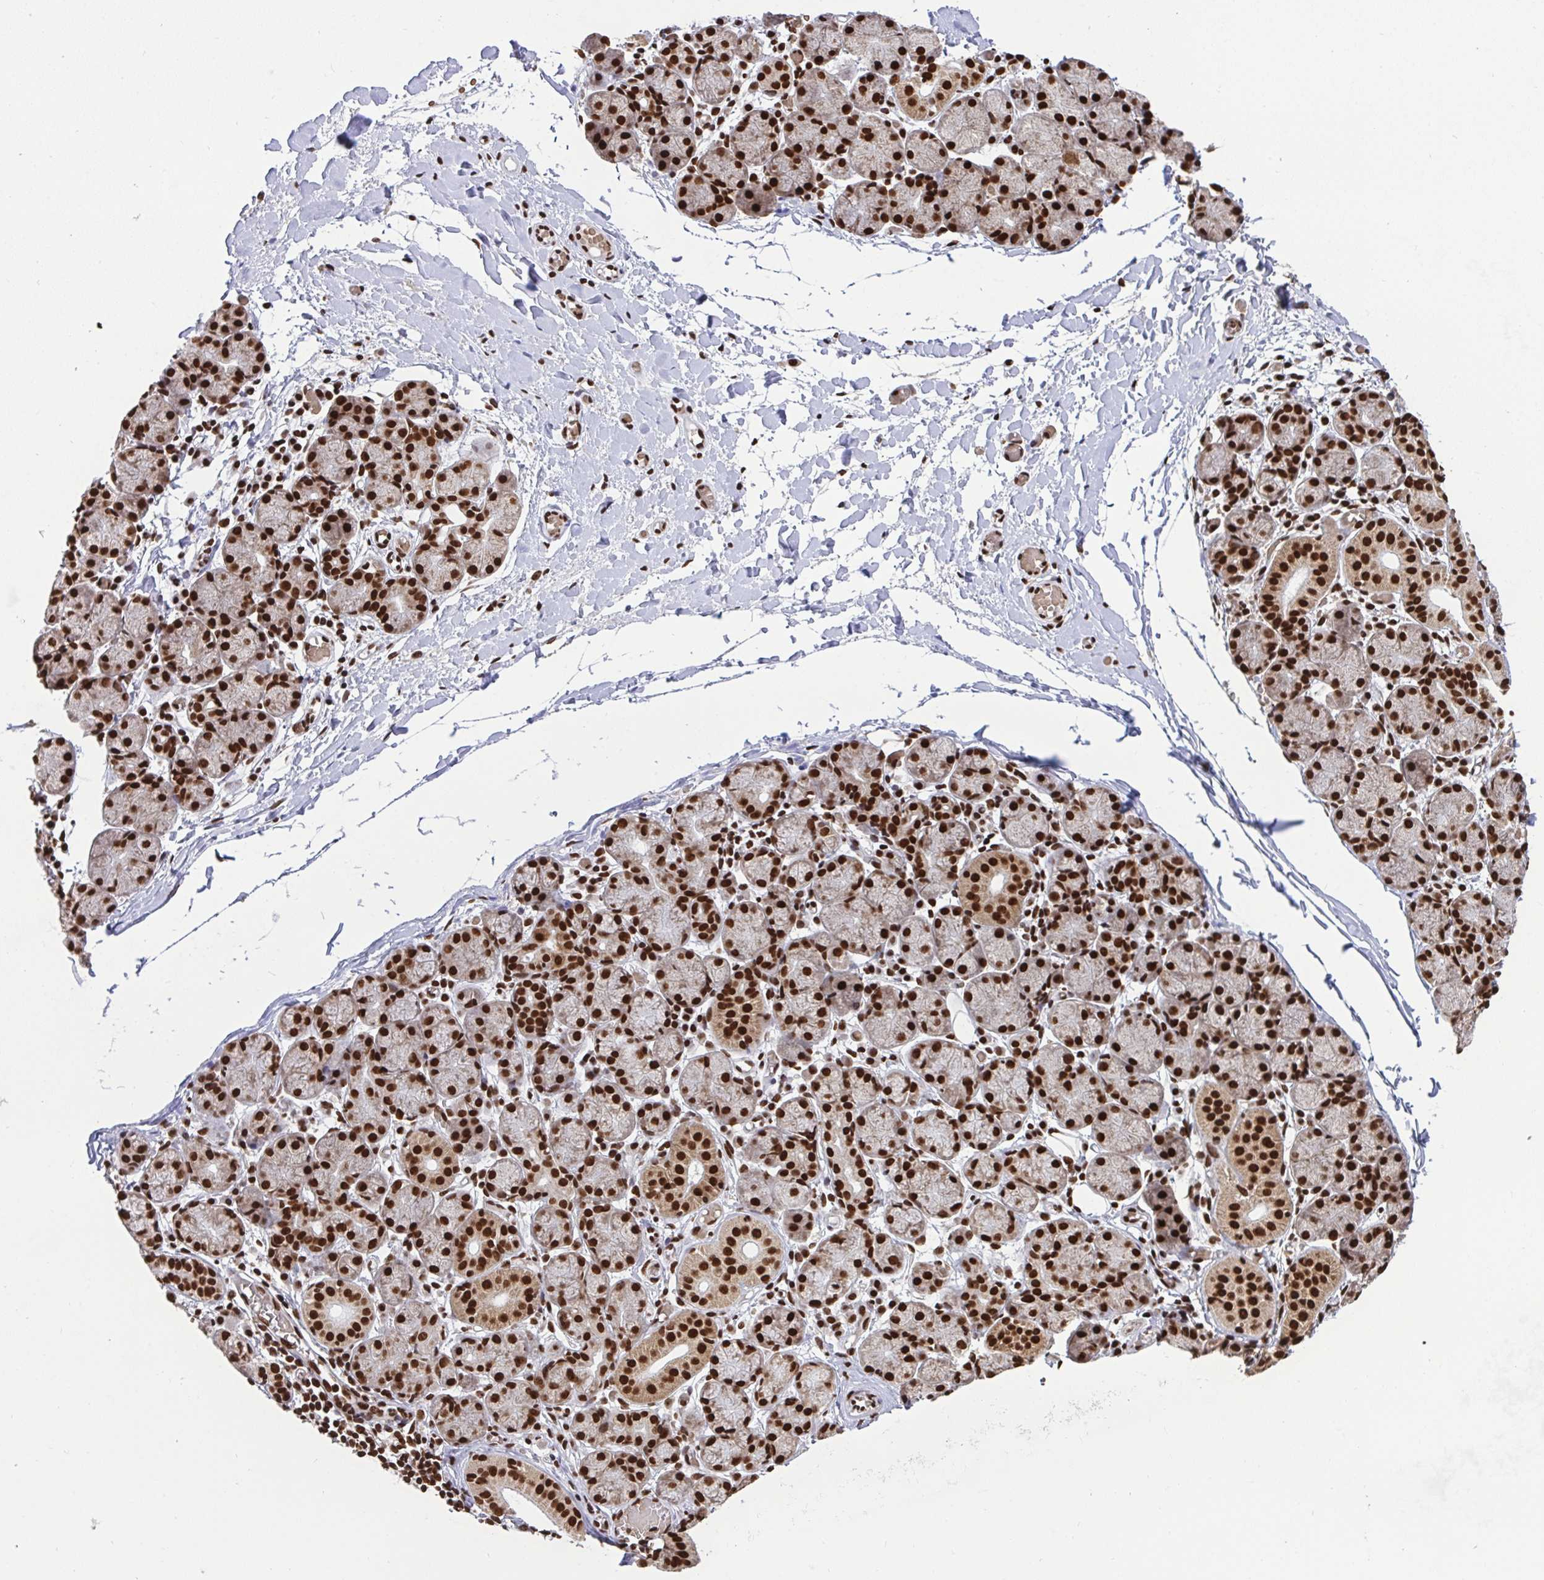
{"staining": {"intensity": "strong", "quantity": ">75%", "location": "nuclear"}, "tissue": "salivary gland", "cell_type": "Glandular cells", "image_type": "normal", "snomed": [{"axis": "morphology", "description": "Normal tissue, NOS"}, {"axis": "topography", "description": "Salivary gland"}], "caption": "This photomicrograph exhibits immunohistochemistry staining of unremarkable salivary gland, with high strong nuclear staining in approximately >75% of glandular cells.", "gene": "ENSG00000268083", "patient": {"sex": "female", "age": 24}}